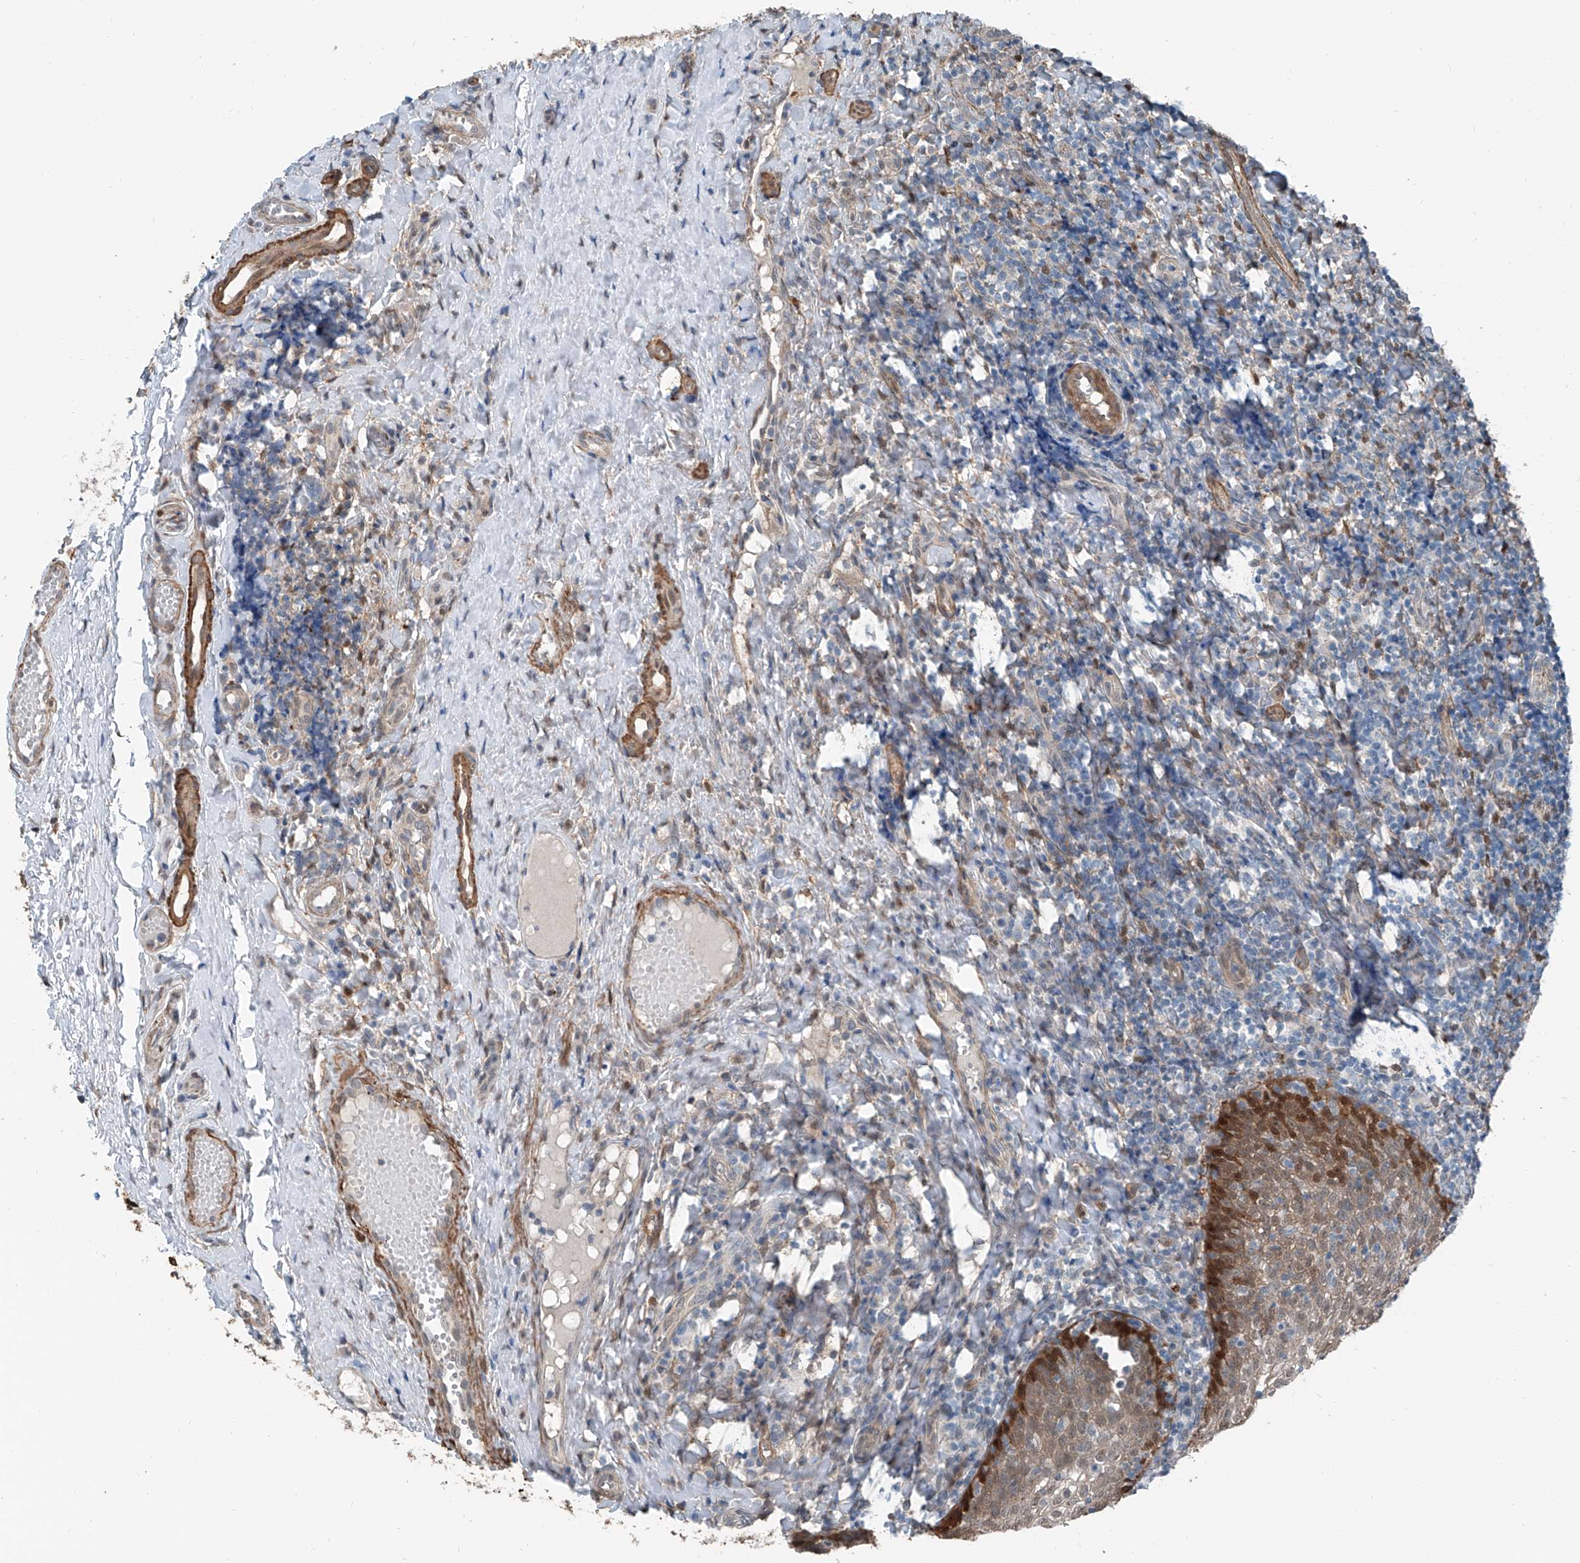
{"staining": {"intensity": "negative", "quantity": "none", "location": "none"}, "tissue": "tonsil", "cell_type": "Germinal center cells", "image_type": "normal", "snomed": [{"axis": "morphology", "description": "Normal tissue, NOS"}, {"axis": "topography", "description": "Tonsil"}], "caption": "This is a photomicrograph of immunohistochemistry staining of normal tonsil, which shows no staining in germinal center cells.", "gene": "HSPA6", "patient": {"sex": "female", "age": 19}}